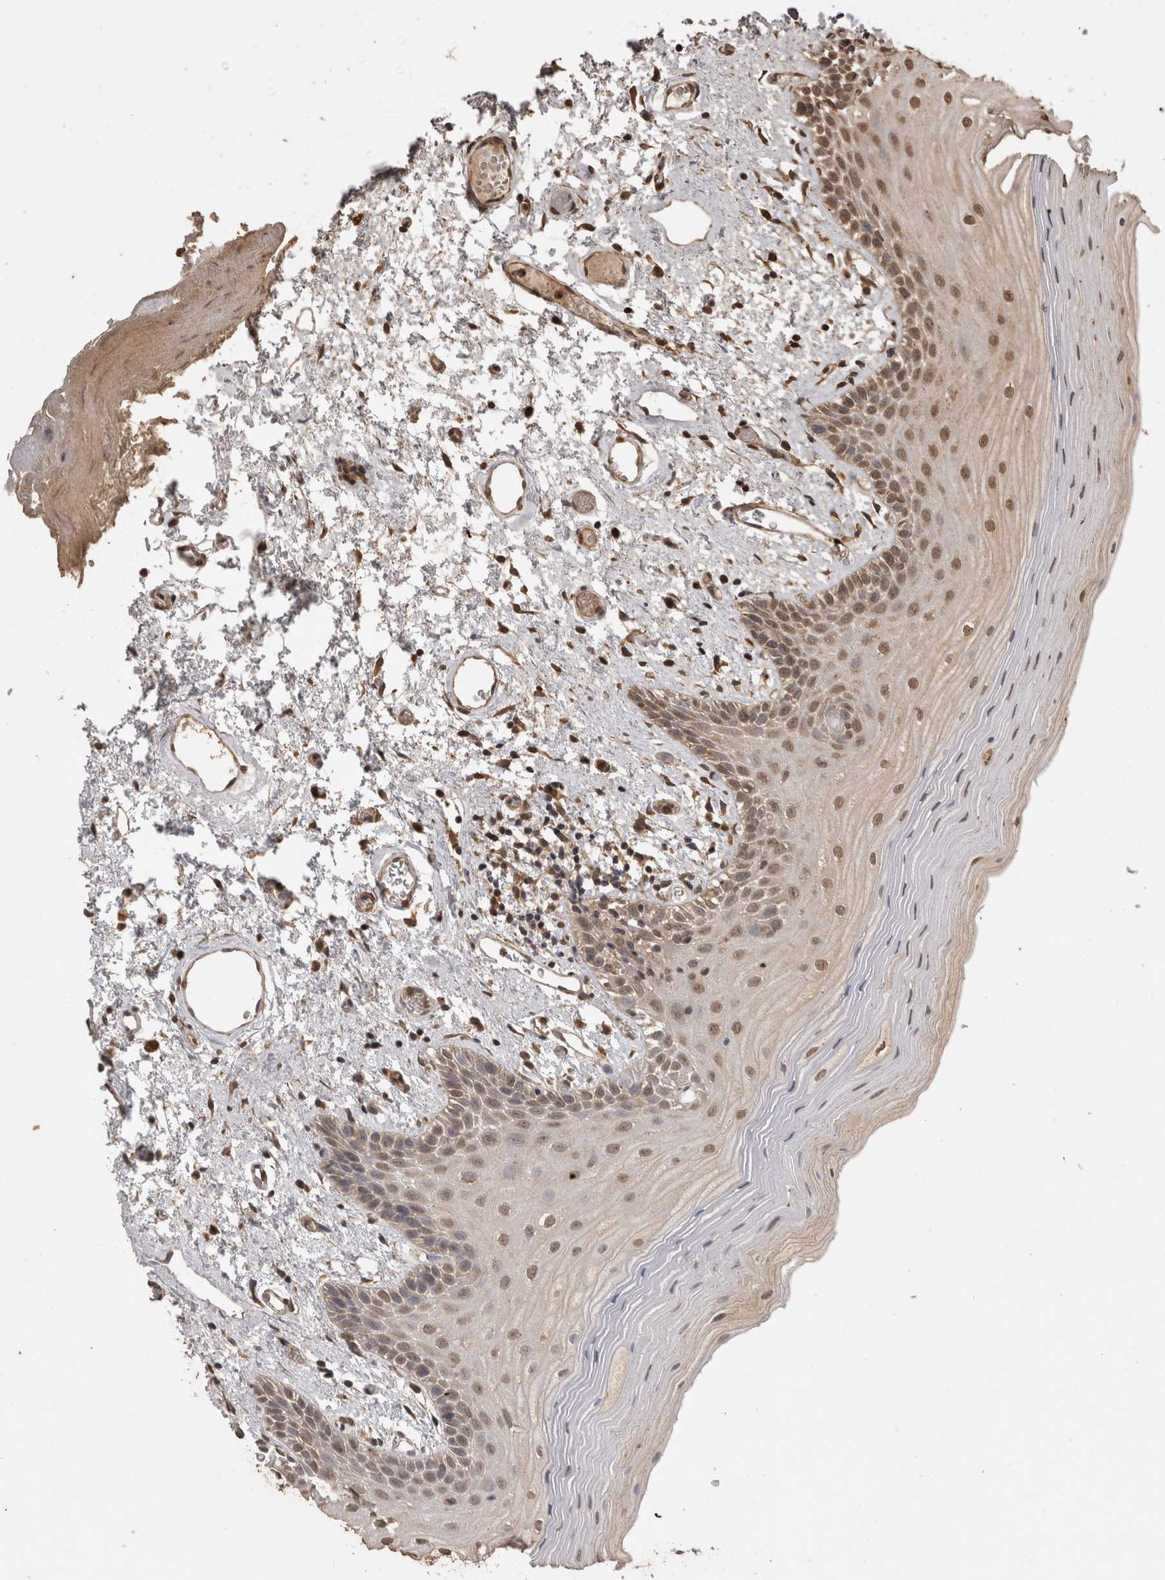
{"staining": {"intensity": "moderate", "quantity": "25%-75%", "location": "cytoplasmic/membranous,nuclear"}, "tissue": "oral mucosa", "cell_type": "Squamous epithelial cells", "image_type": "normal", "snomed": [{"axis": "morphology", "description": "Normal tissue, NOS"}, {"axis": "topography", "description": "Oral tissue"}], "caption": "Immunohistochemistry of normal human oral mucosa shows medium levels of moderate cytoplasmic/membranous,nuclear expression in approximately 25%-75% of squamous epithelial cells.", "gene": "SOCS5", "patient": {"sex": "male", "age": 52}}